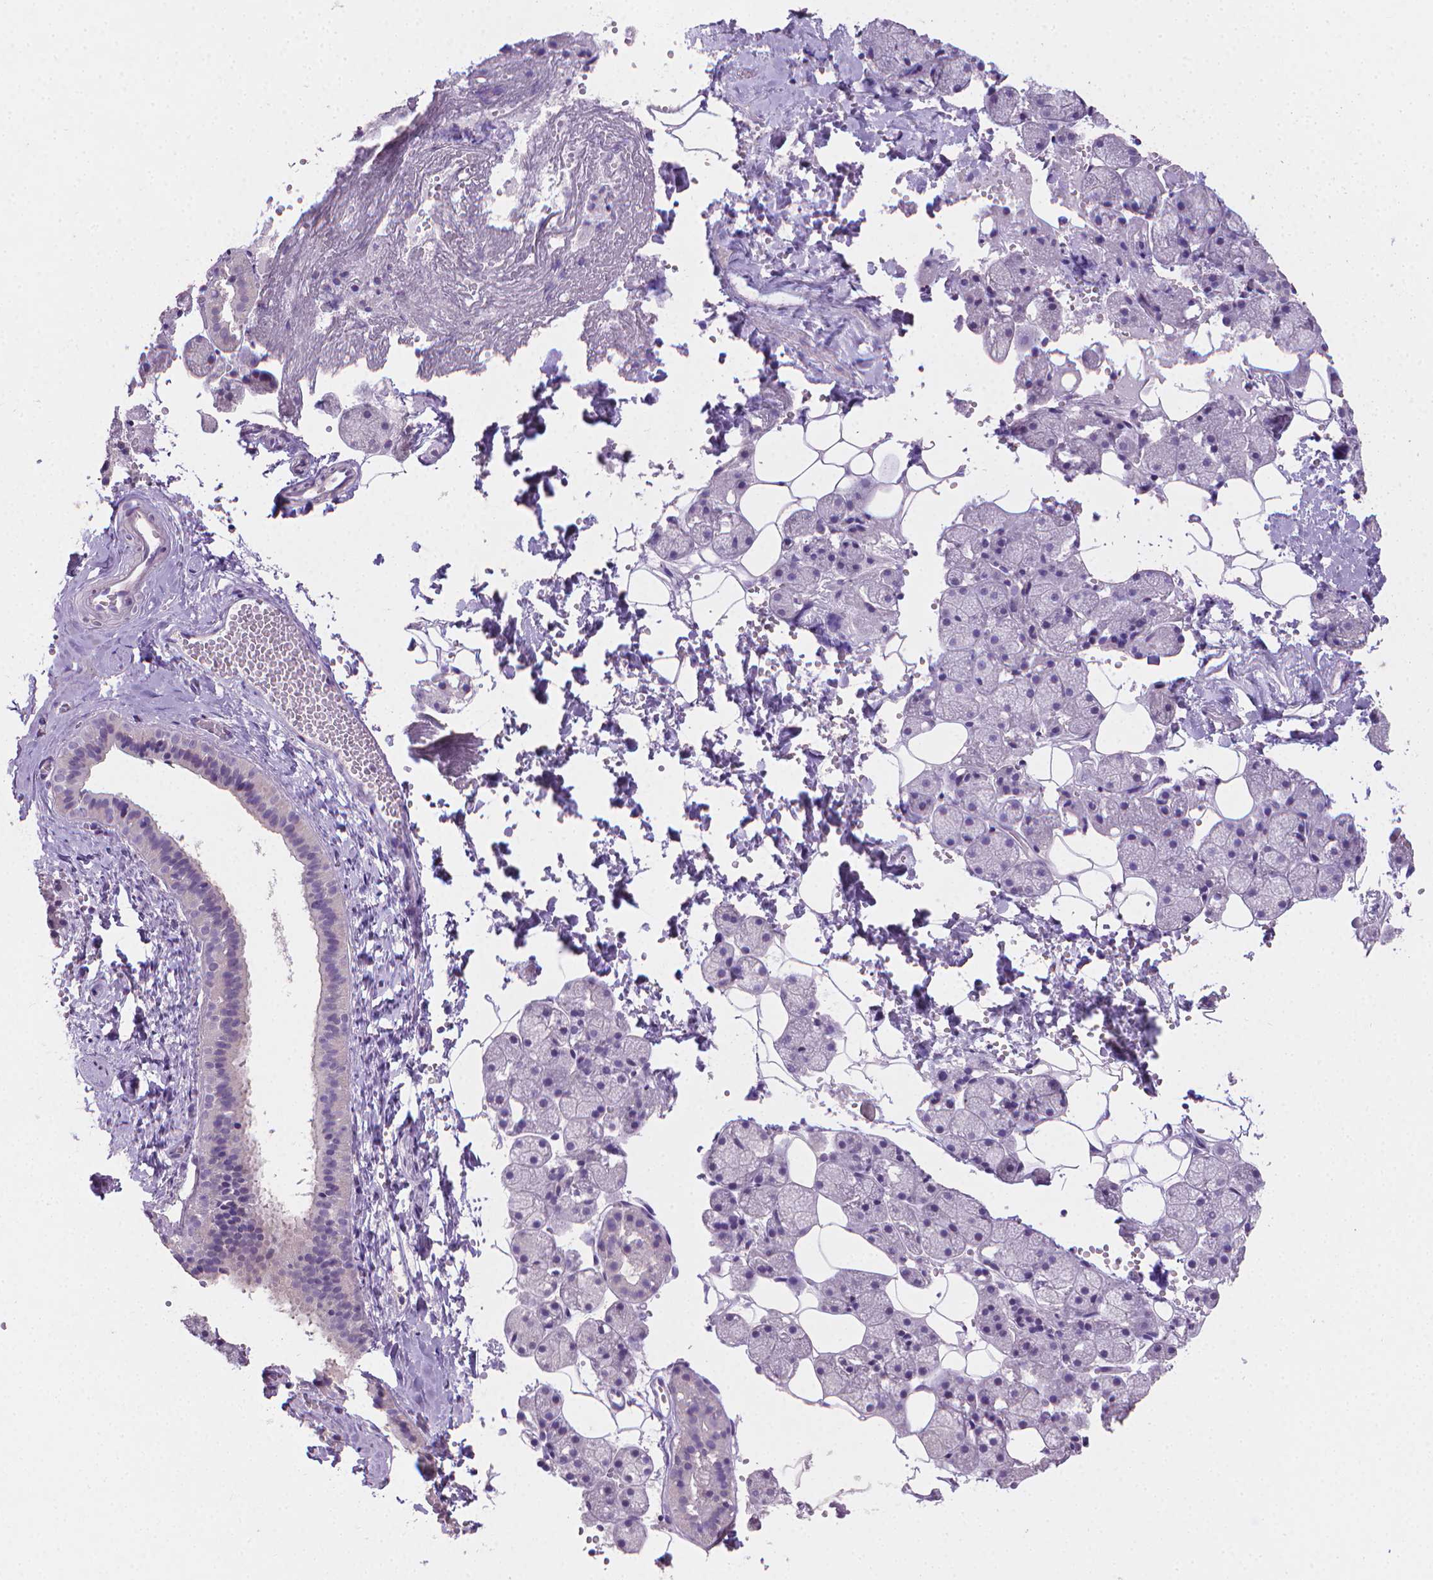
{"staining": {"intensity": "negative", "quantity": "none", "location": "none"}, "tissue": "salivary gland", "cell_type": "Glandular cells", "image_type": "normal", "snomed": [{"axis": "morphology", "description": "Normal tissue, NOS"}, {"axis": "topography", "description": "Salivary gland"}], "caption": "Immunohistochemistry (IHC) image of unremarkable salivary gland: human salivary gland stained with DAB reveals no significant protein positivity in glandular cells. The staining was performed using DAB (3,3'-diaminobenzidine) to visualize the protein expression in brown, while the nuclei were stained in blue with hematoxylin (Magnification: 20x).", "gene": "TNNI2", "patient": {"sex": "male", "age": 38}}